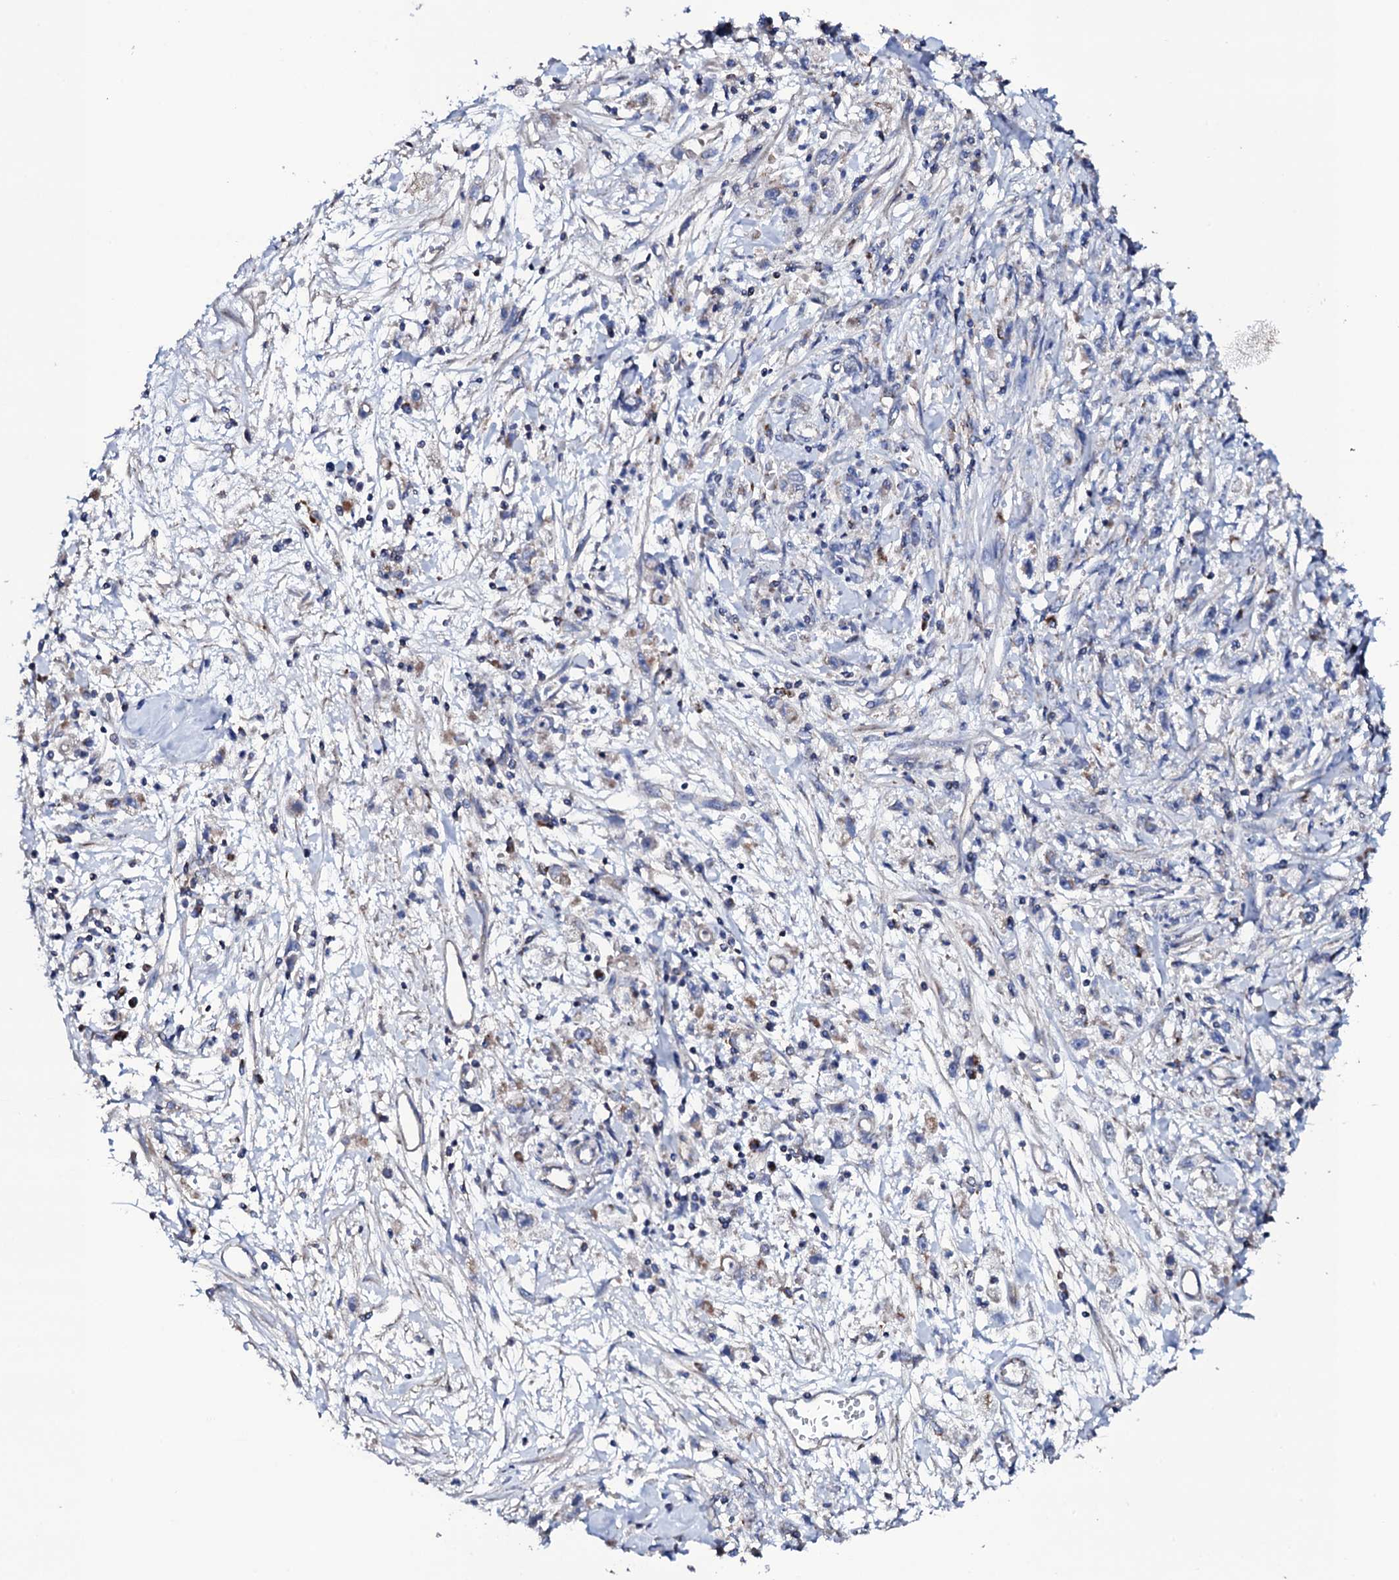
{"staining": {"intensity": "moderate", "quantity": "<25%", "location": "cytoplasmic/membranous"}, "tissue": "stomach cancer", "cell_type": "Tumor cells", "image_type": "cancer", "snomed": [{"axis": "morphology", "description": "Adenocarcinoma, NOS"}, {"axis": "topography", "description": "Stomach"}], "caption": "Human stomach adenocarcinoma stained for a protein (brown) reveals moderate cytoplasmic/membranous positive positivity in about <25% of tumor cells.", "gene": "TCAF2", "patient": {"sex": "female", "age": 59}}